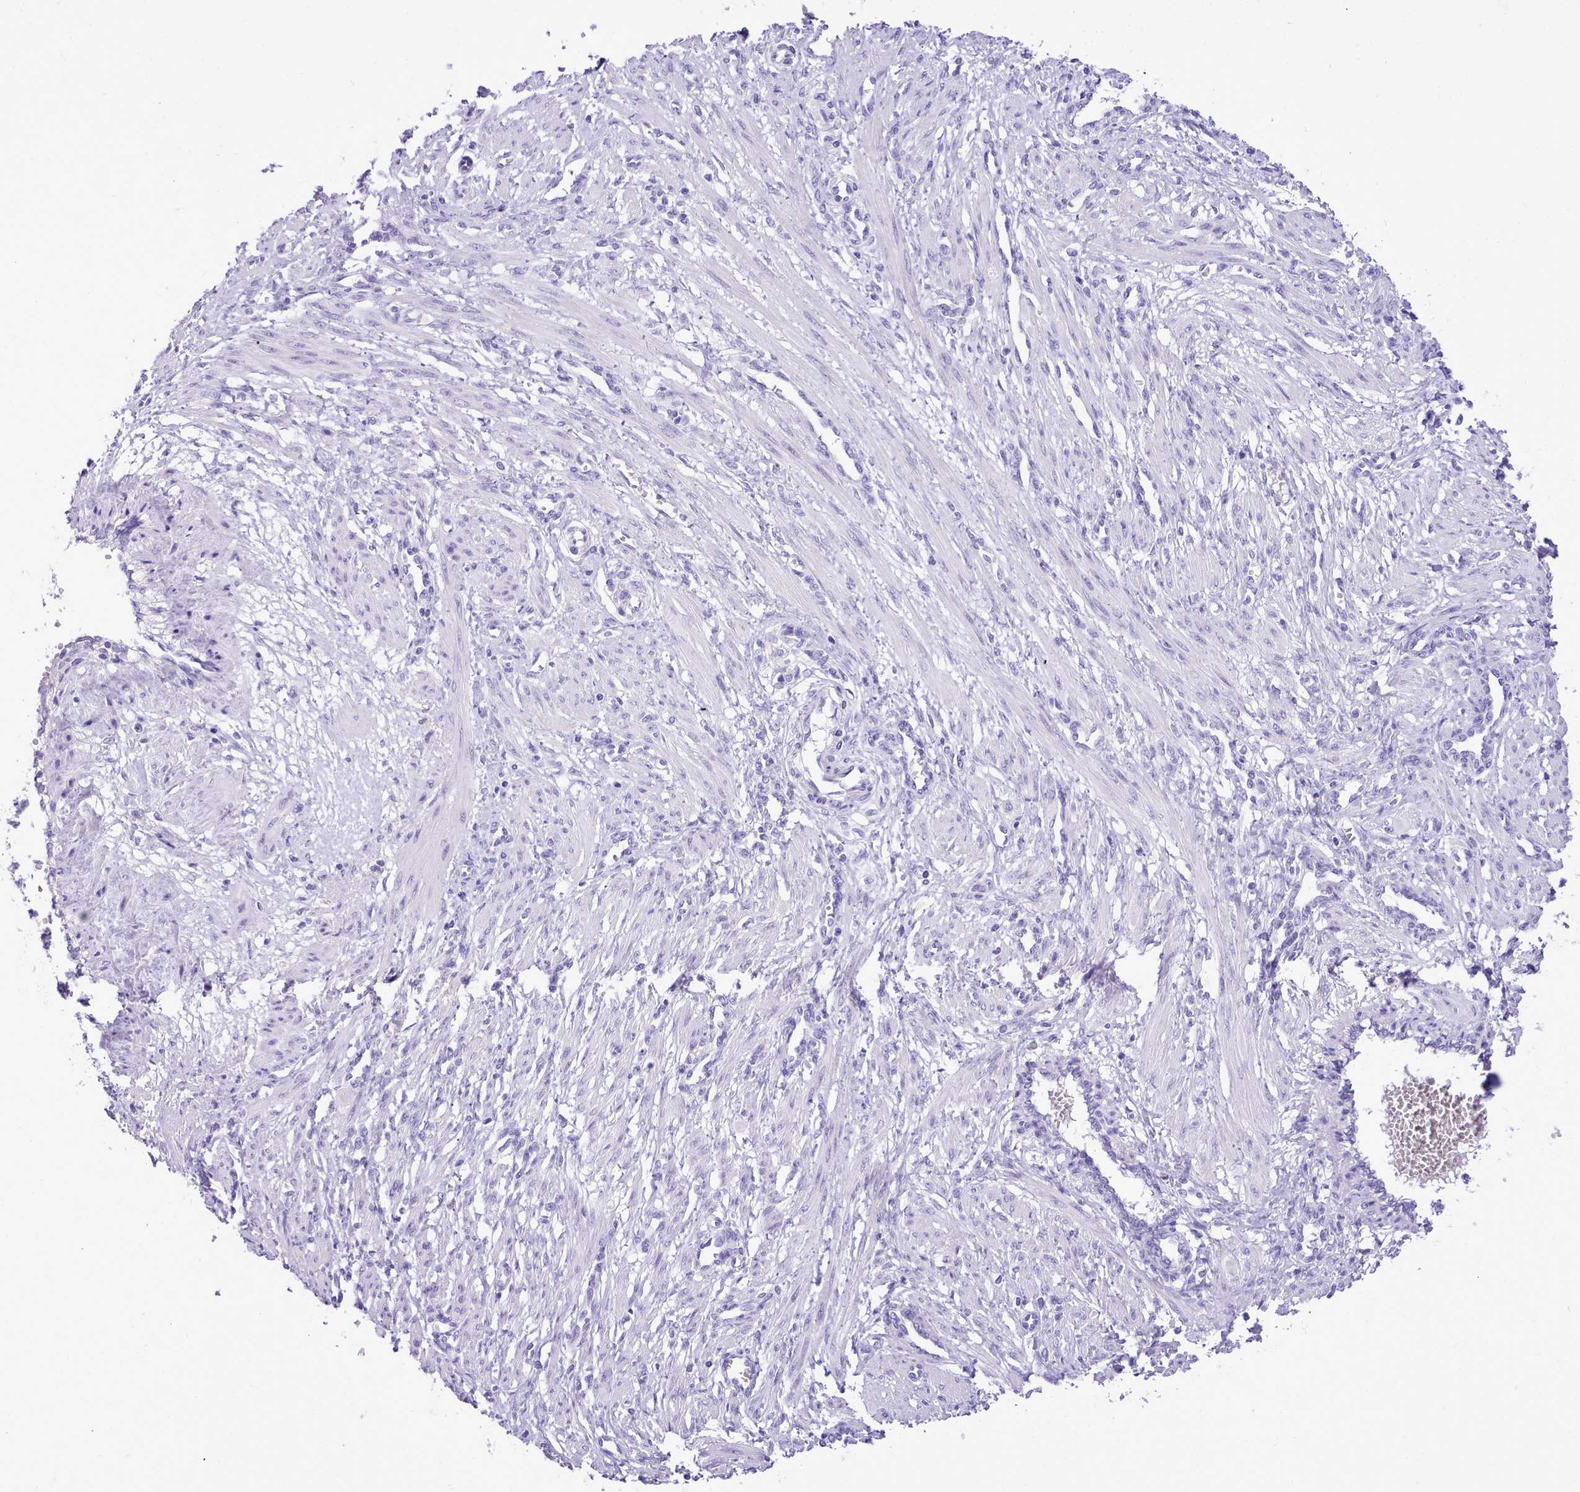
{"staining": {"intensity": "negative", "quantity": "none", "location": "none"}, "tissue": "smooth muscle", "cell_type": "Smooth muscle cells", "image_type": "normal", "snomed": [{"axis": "morphology", "description": "Normal tissue, NOS"}, {"axis": "topography", "description": "Endometrium"}], "caption": "Immunohistochemical staining of unremarkable smooth muscle displays no significant positivity in smooth muscle cells. Brightfield microscopy of immunohistochemistry (IHC) stained with DAB (3,3'-diaminobenzidine) (brown) and hematoxylin (blue), captured at high magnification.", "gene": "LRRC37A2", "patient": {"sex": "female", "age": 33}}